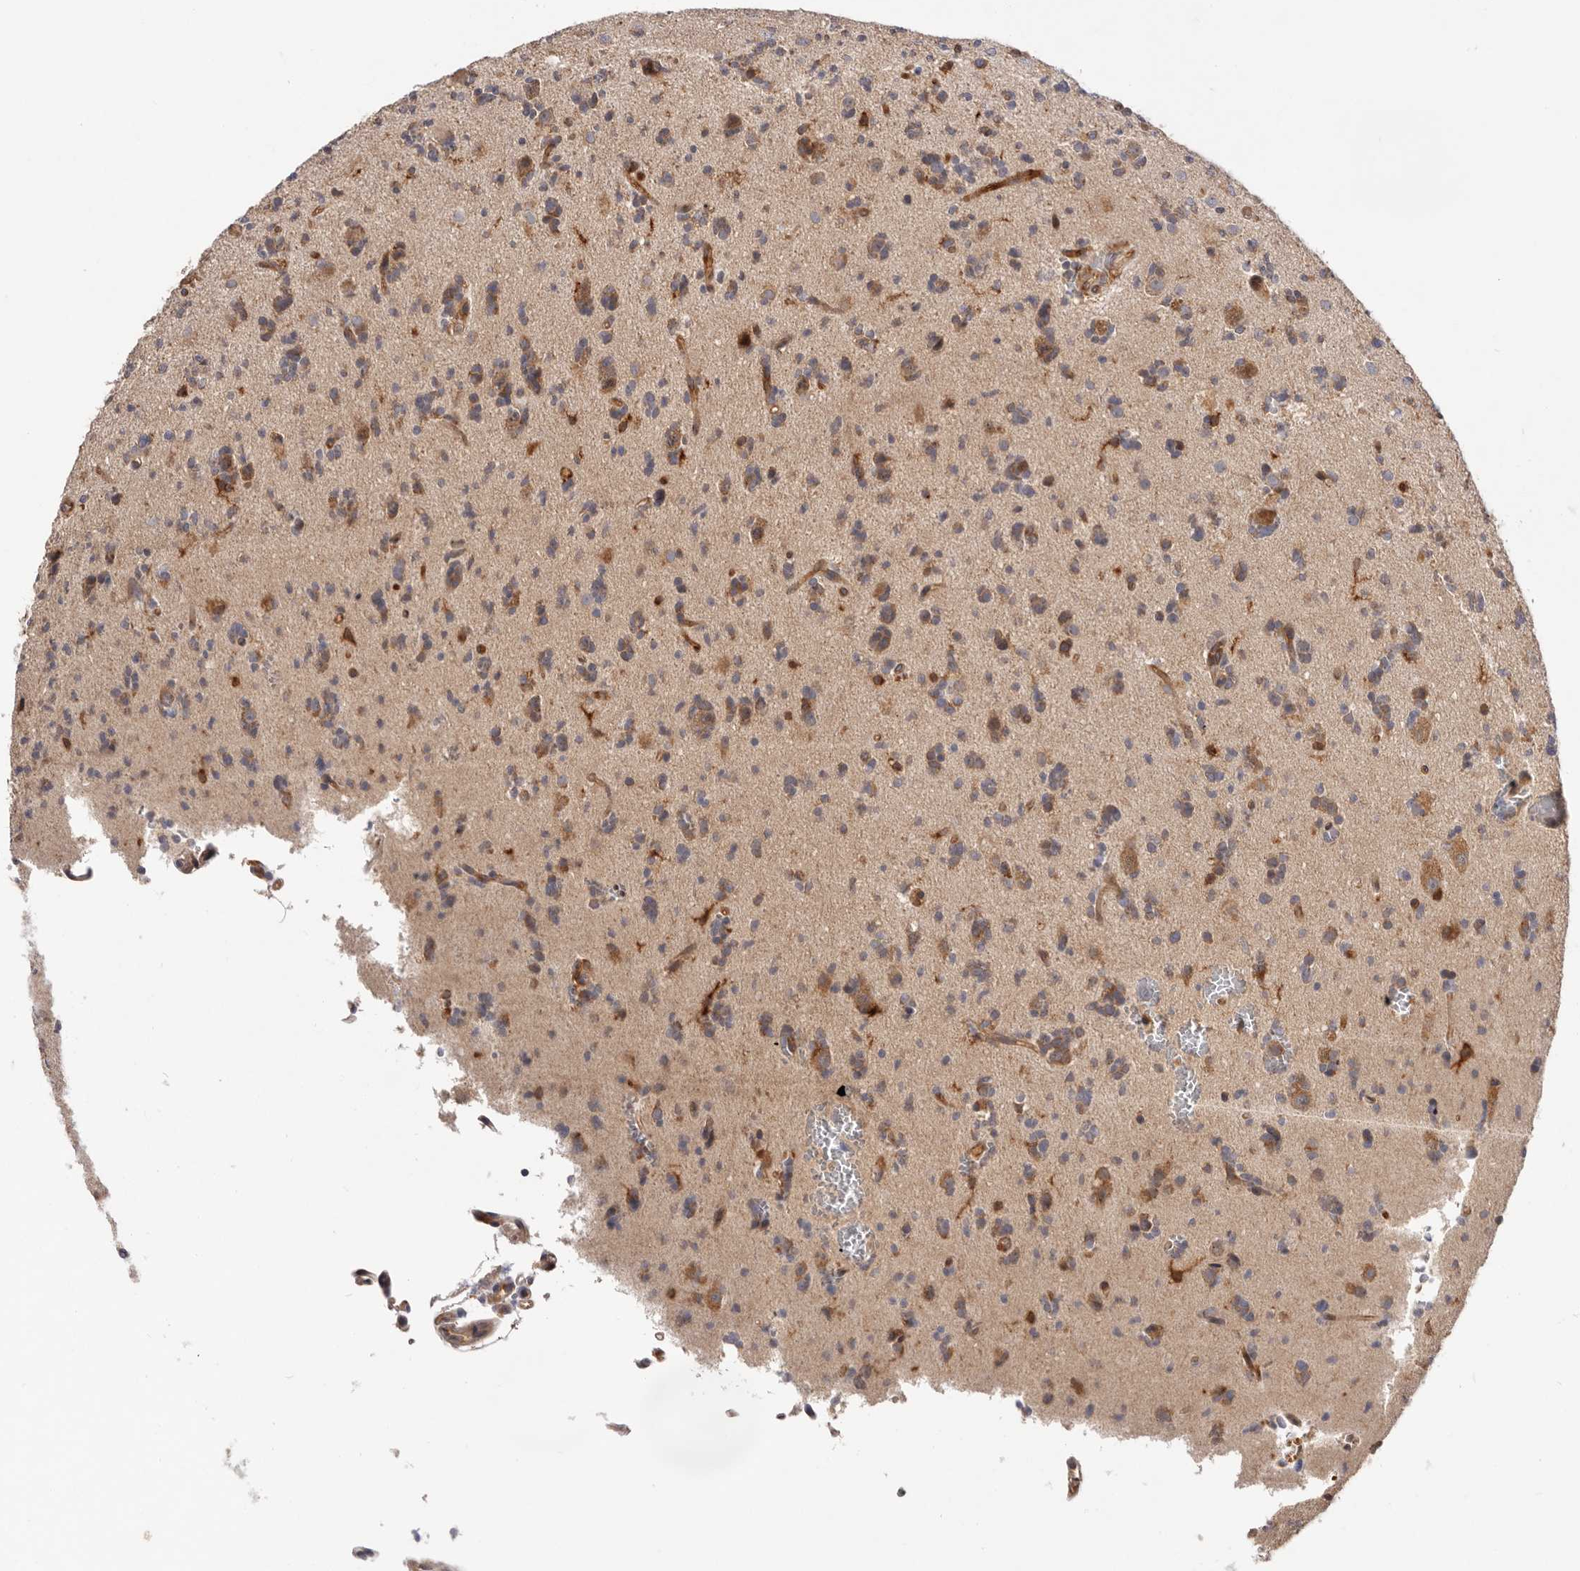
{"staining": {"intensity": "moderate", "quantity": "<25%", "location": "cytoplasmic/membranous"}, "tissue": "glioma", "cell_type": "Tumor cells", "image_type": "cancer", "snomed": [{"axis": "morphology", "description": "Glioma, malignant, High grade"}, {"axis": "topography", "description": "Brain"}], "caption": "Immunohistochemistry of glioma shows low levels of moderate cytoplasmic/membranous expression in about <25% of tumor cells.", "gene": "RNF213", "patient": {"sex": "female", "age": 62}}